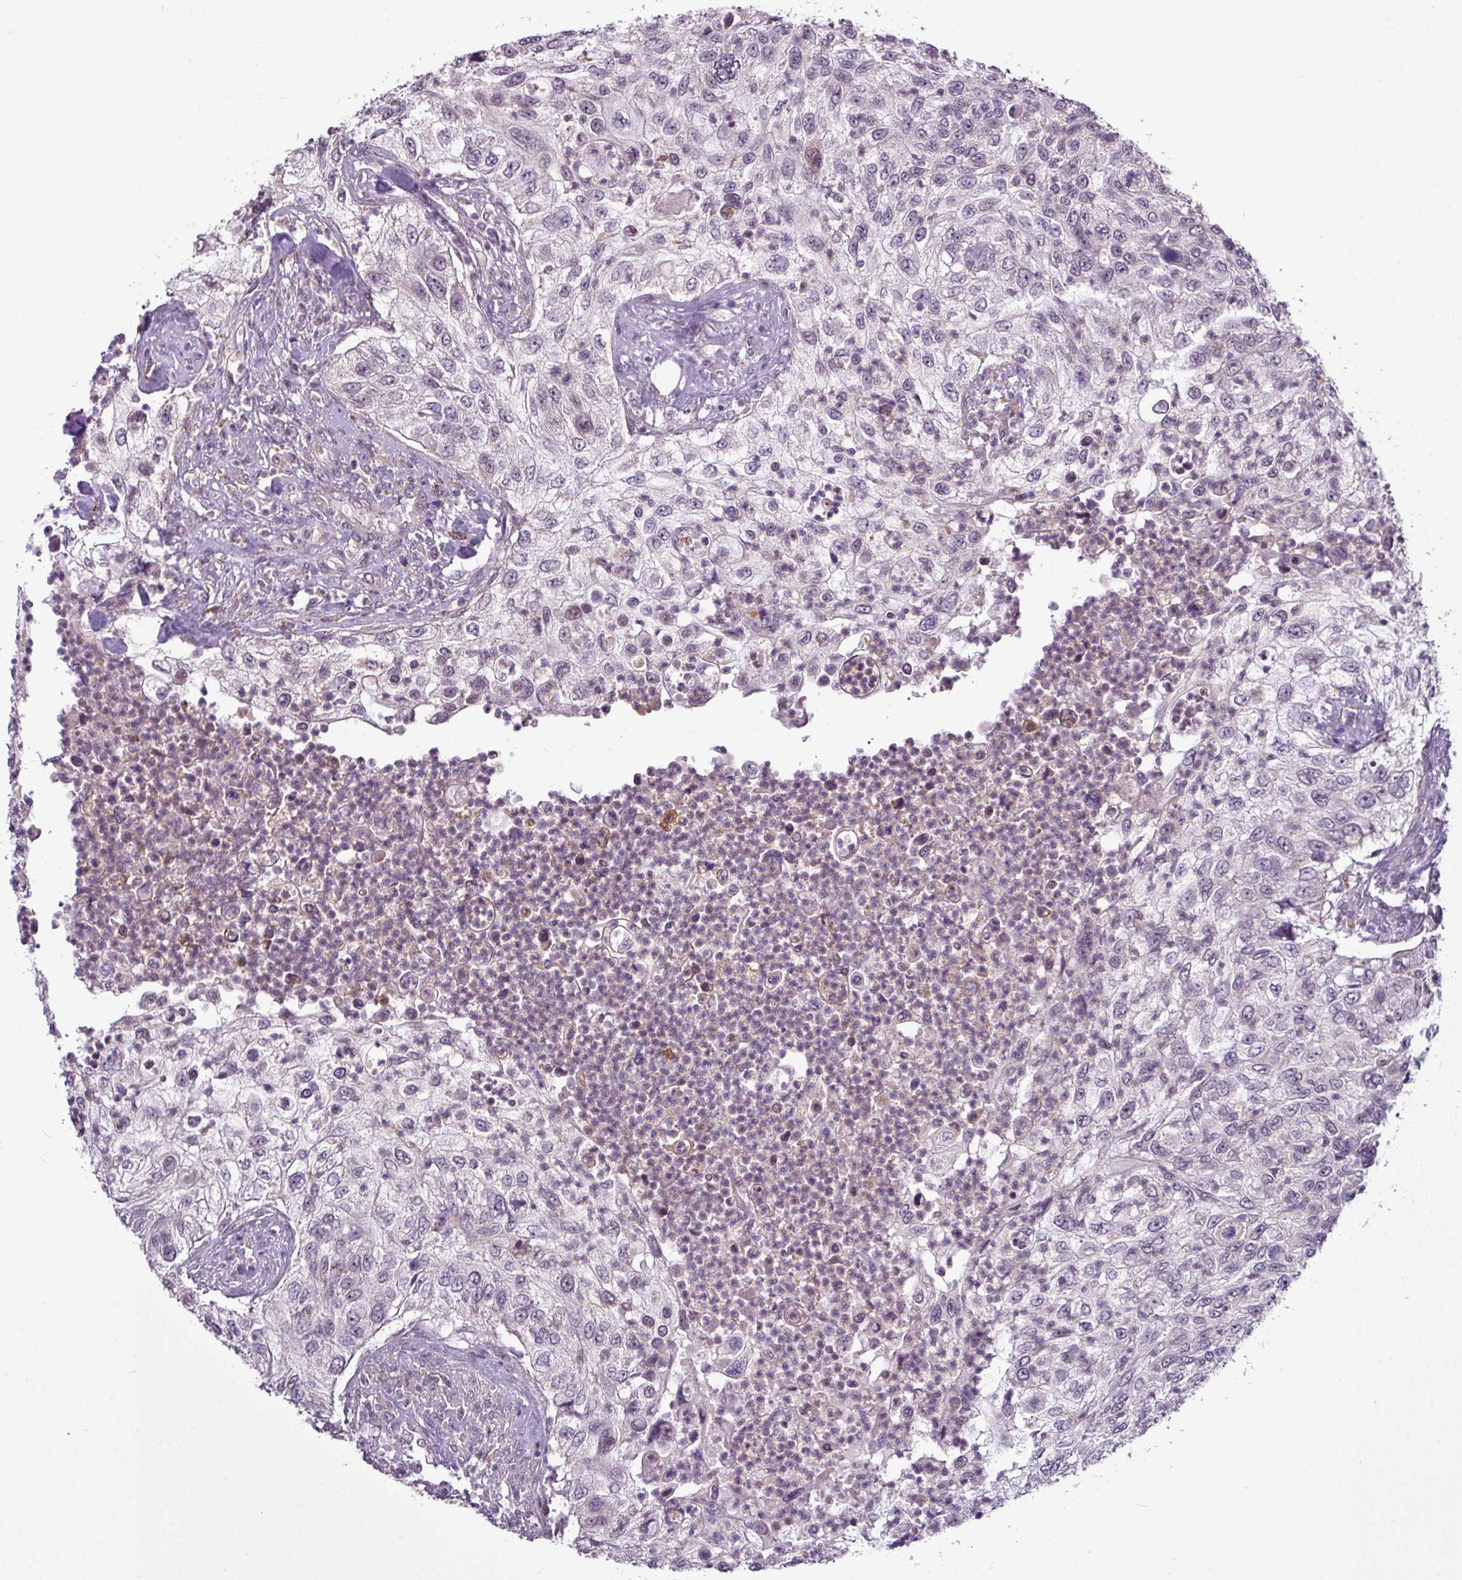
{"staining": {"intensity": "weak", "quantity": "<25%", "location": "nuclear"}, "tissue": "urothelial cancer", "cell_type": "Tumor cells", "image_type": "cancer", "snomed": [{"axis": "morphology", "description": "Urothelial carcinoma, High grade"}, {"axis": "topography", "description": "Urinary bladder"}], "caption": "DAB (3,3'-diaminobenzidine) immunohistochemical staining of human urothelial cancer displays no significant staining in tumor cells.", "gene": "ZNF217", "patient": {"sex": "female", "age": 60}}